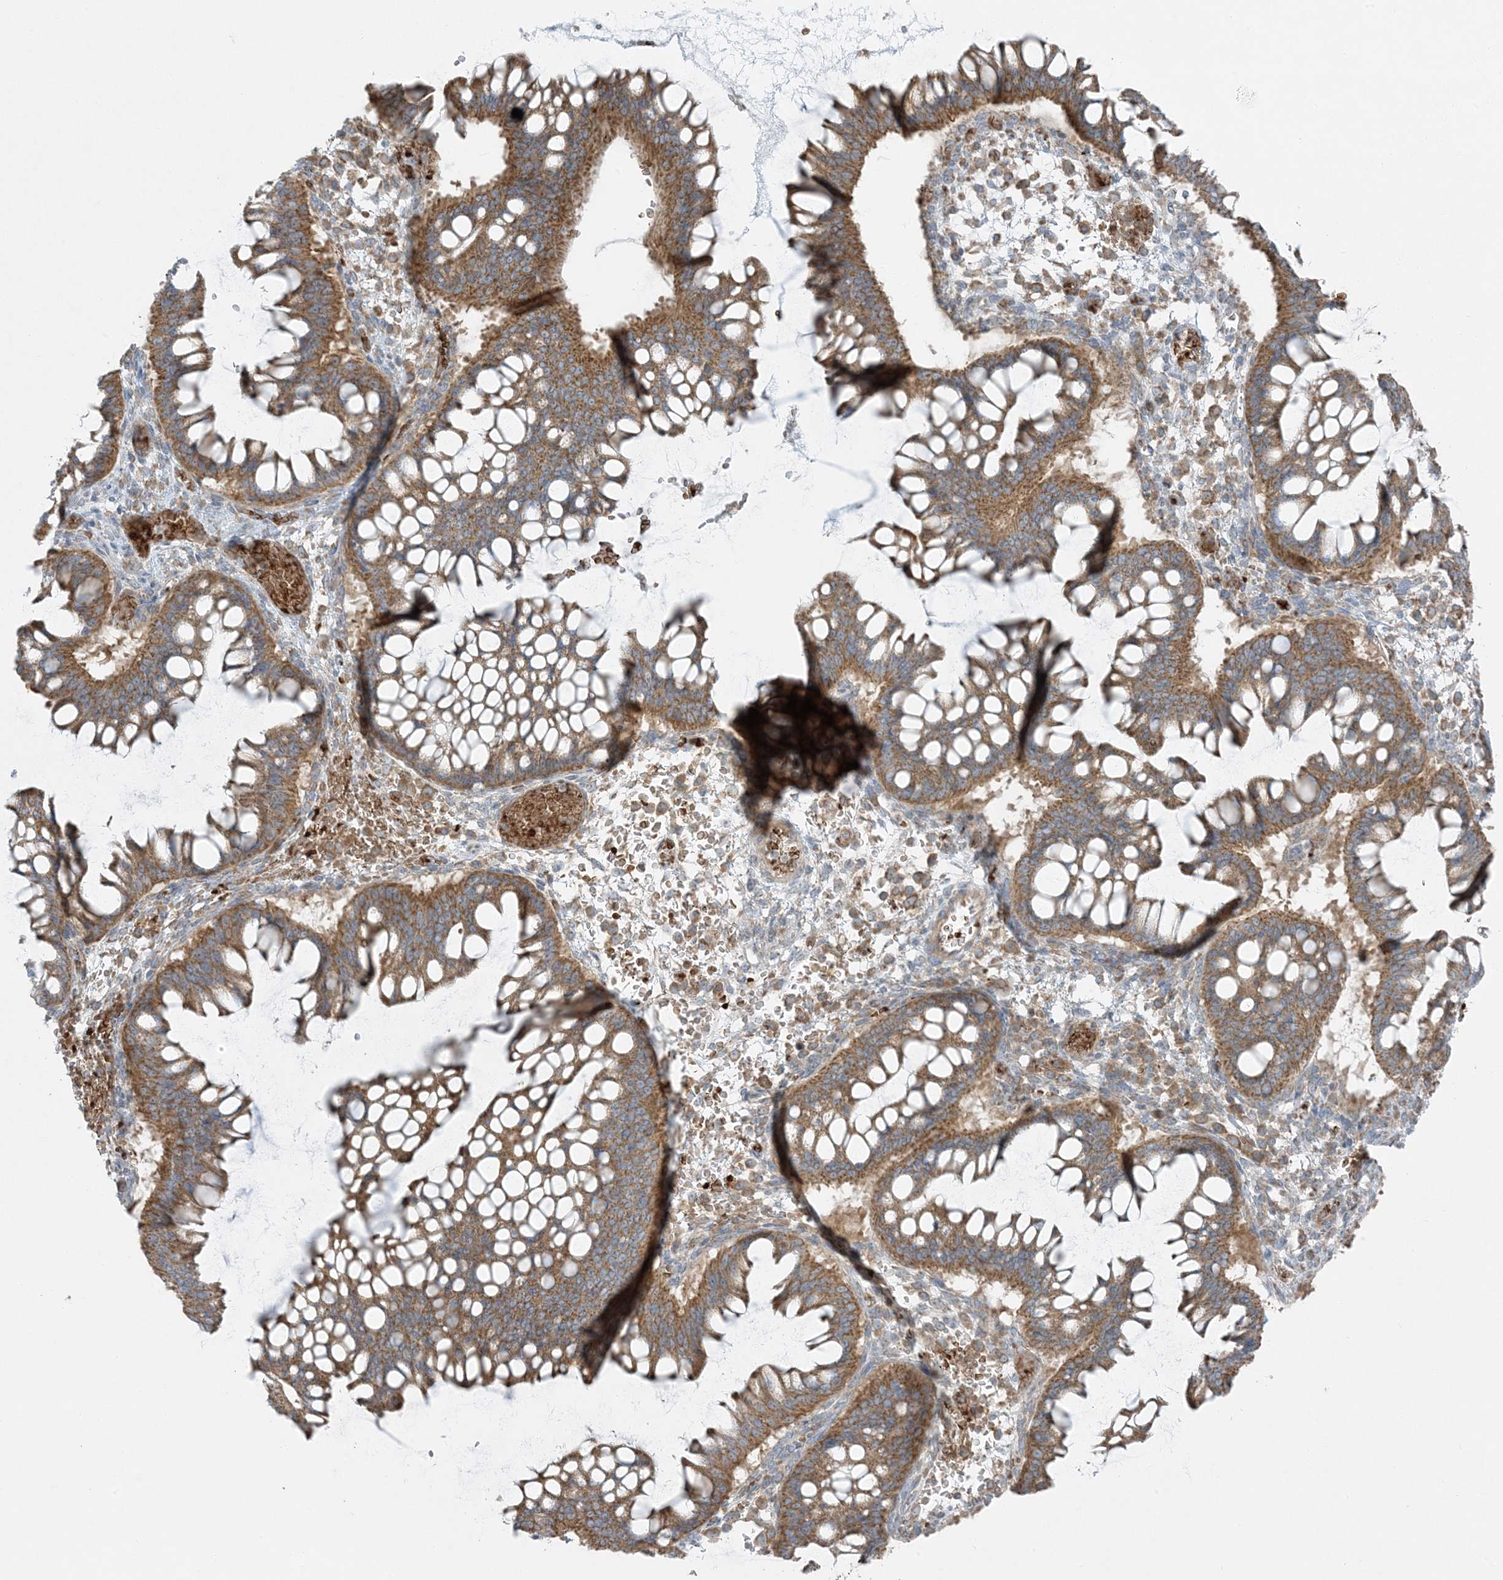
{"staining": {"intensity": "moderate", "quantity": ">75%", "location": "cytoplasmic/membranous"}, "tissue": "ovarian cancer", "cell_type": "Tumor cells", "image_type": "cancer", "snomed": [{"axis": "morphology", "description": "Cystadenocarcinoma, mucinous, NOS"}, {"axis": "topography", "description": "Ovary"}], "caption": "Mucinous cystadenocarcinoma (ovarian) tissue exhibits moderate cytoplasmic/membranous staining in about >75% of tumor cells, visualized by immunohistochemistry.", "gene": "PIK3R4", "patient": {"sex": "female", "age": 73}}